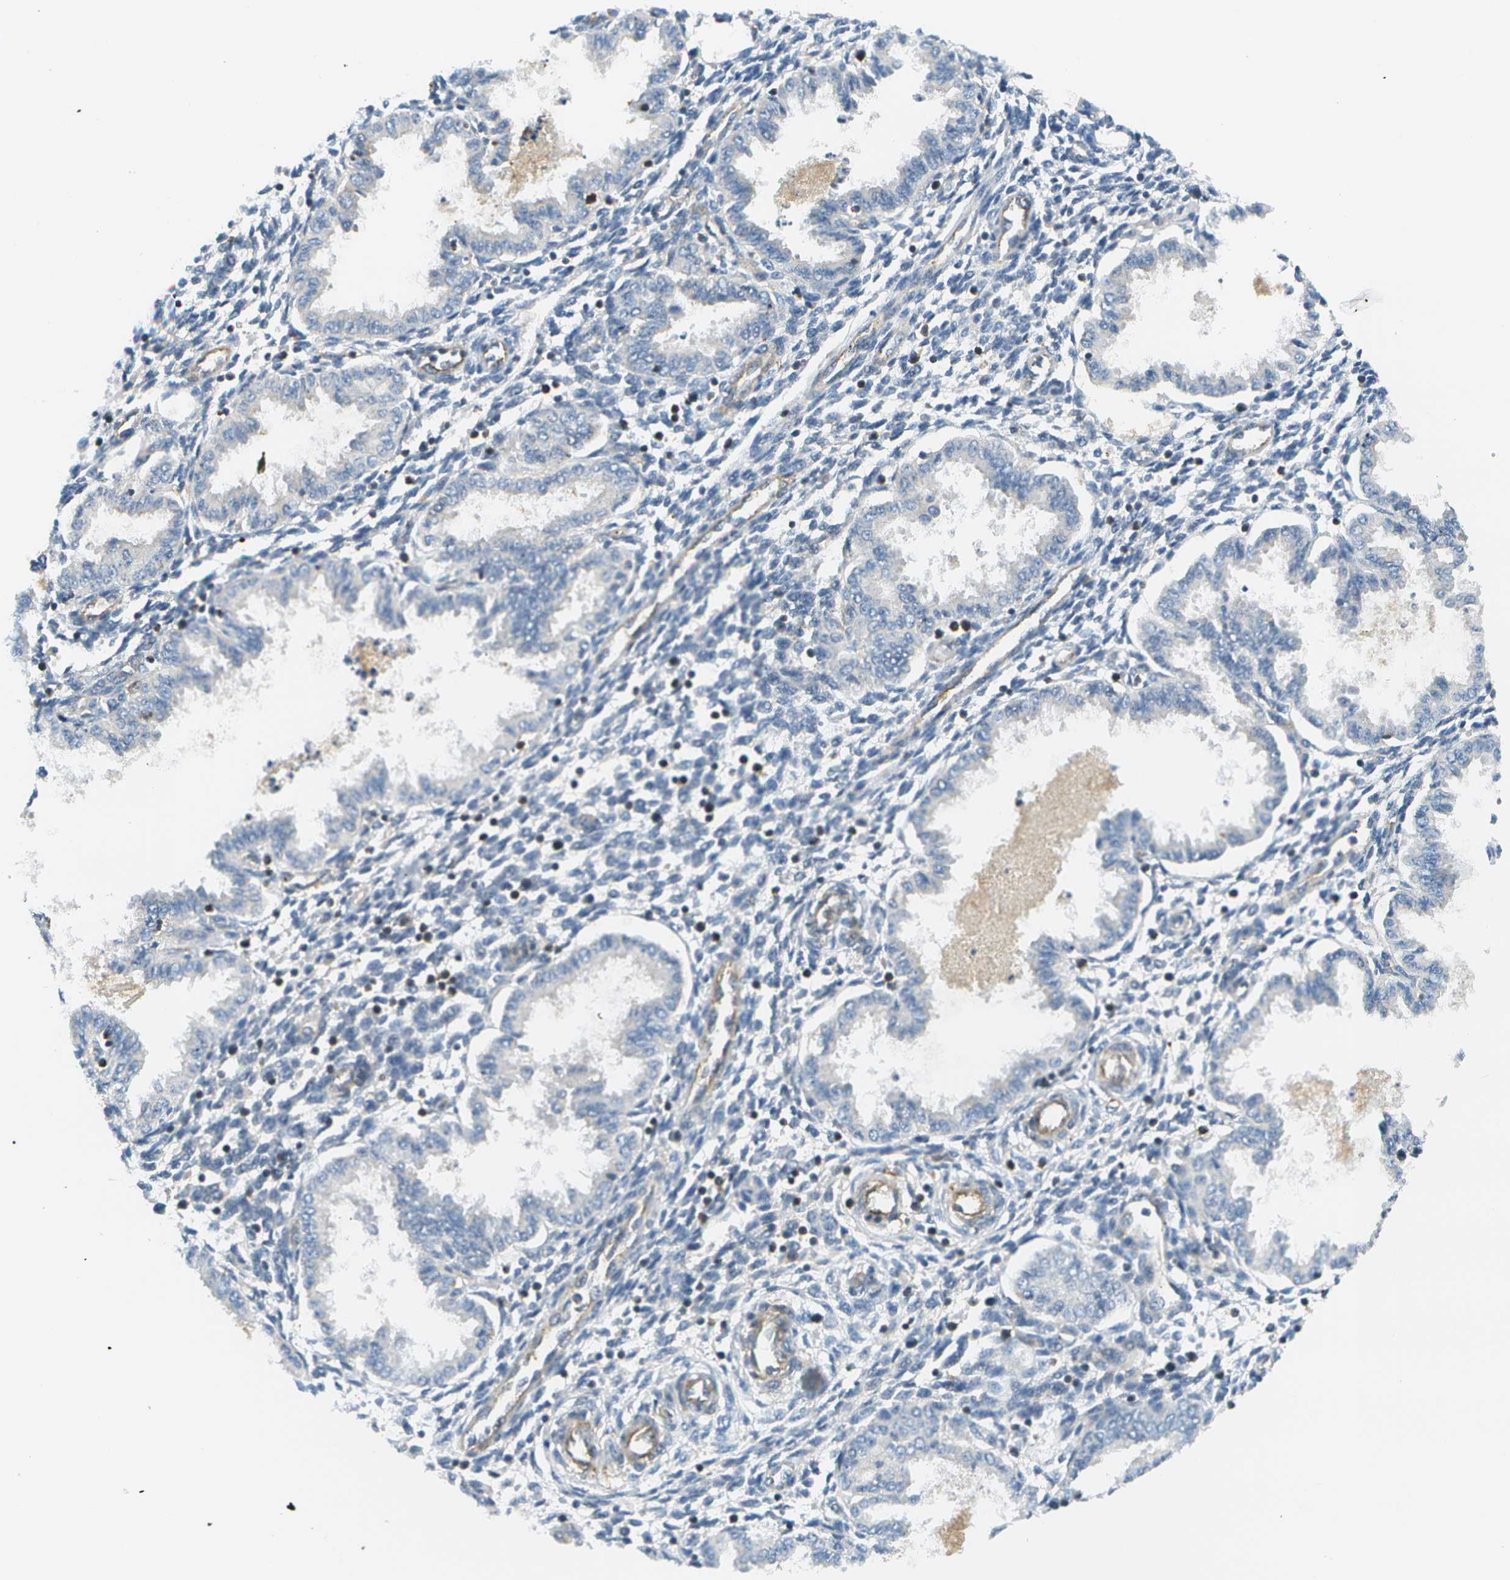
{"staining": {"intensity": "negative", "quantity": "none", "location": "none"}, "tissue": "endometrium", "cell_type": "Cells in endometrial stroma", "image_type": "normal", "snomed": [{"axis": "morphology", "description": "Normal tissue, NOS"}, {"axis": "topography", "description": "Endometrium"}], "caption": "Protein analysis of benign endometrium exhibits no significant staining in cells in endometrial stroma. (Brightfield microscopy of DAB (3,3'-diaminobenzidine) immunohistochemistry (IHC) at high magnification).", "gene": "KIAA0040", "patient": {"sex": "female", "age": 33}}